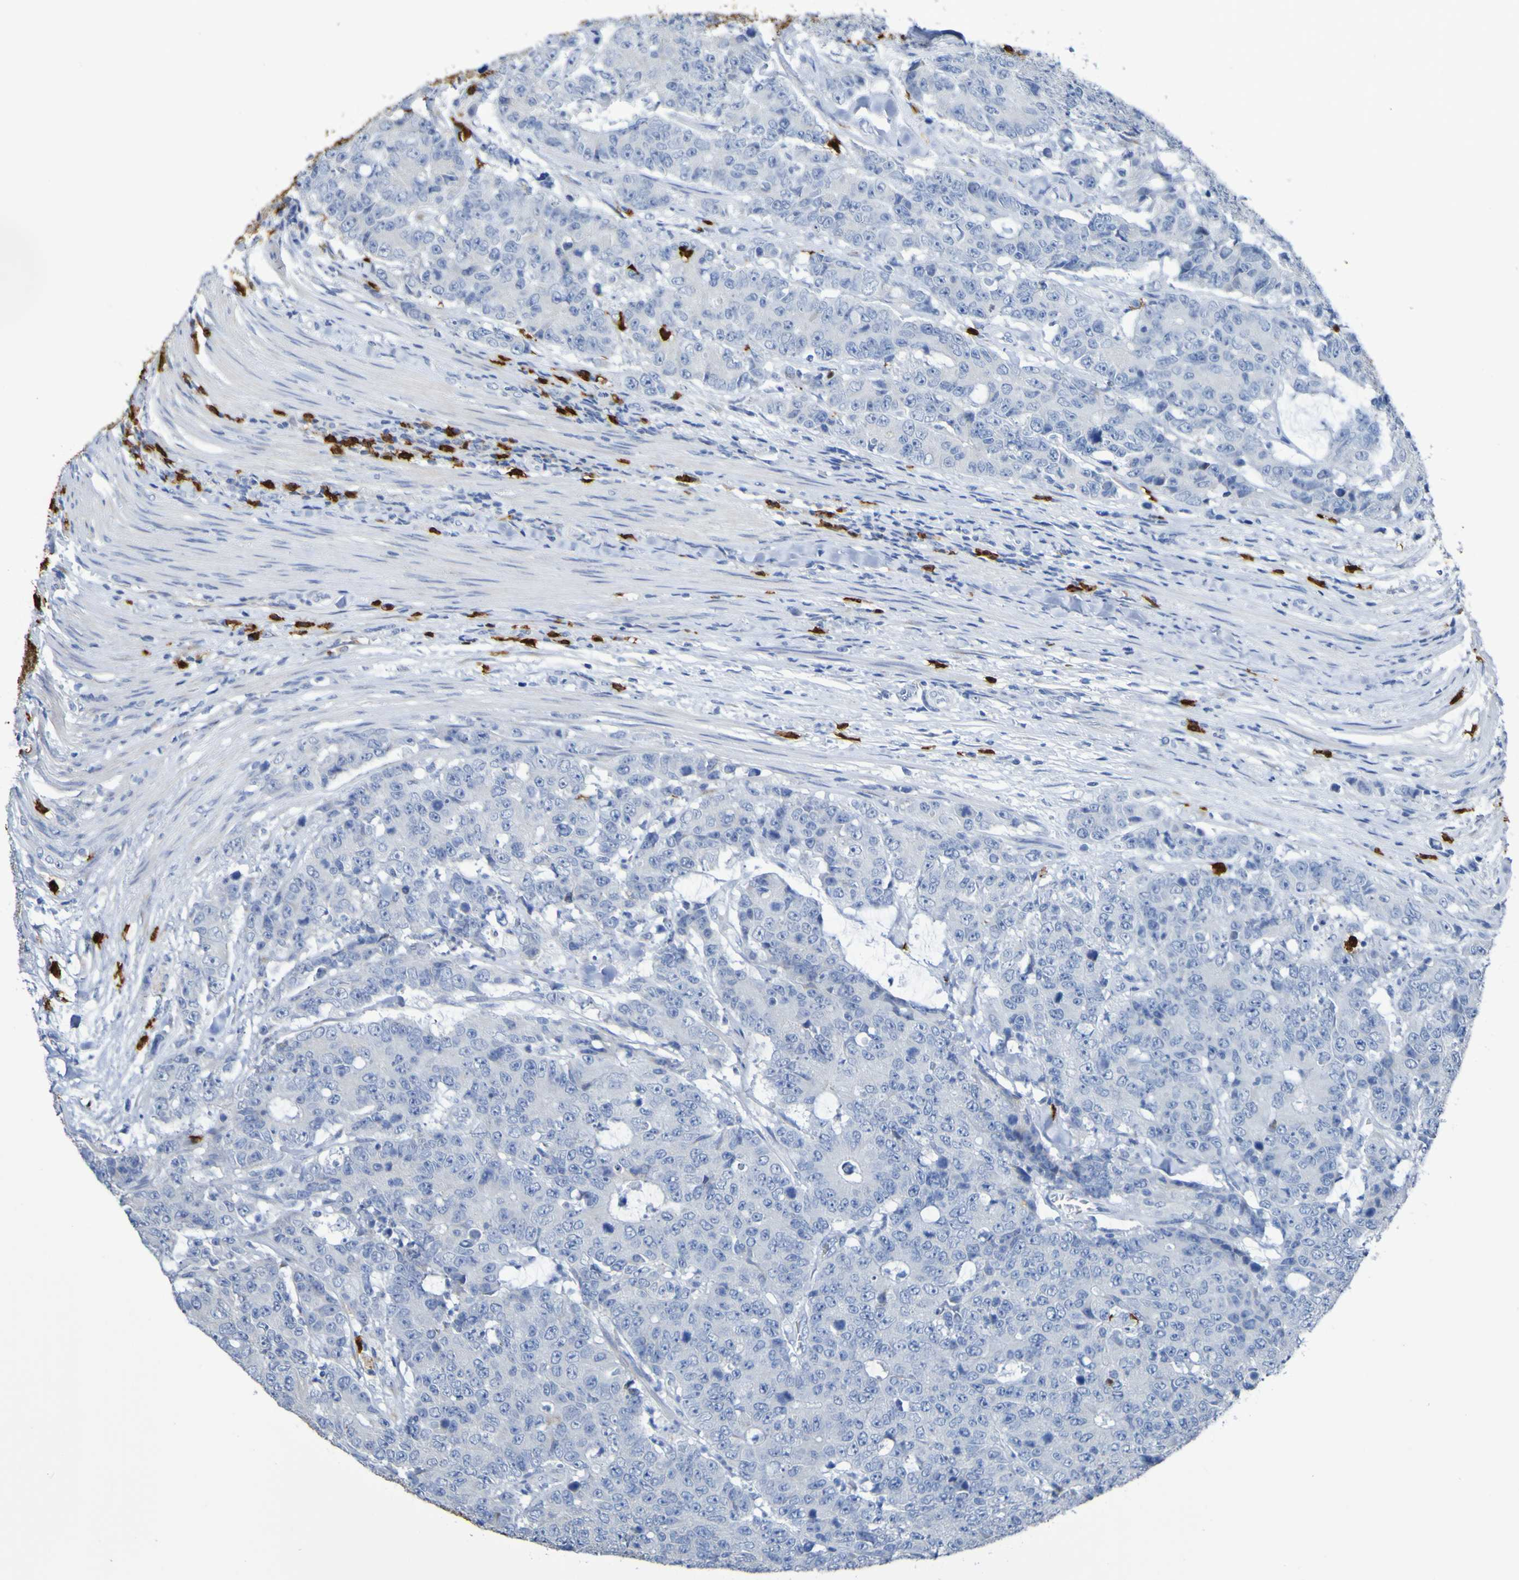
{"staining": {"intensity": "negative", "quantity": "none", "location": "none"}, "tissue": "colorectal cancer", "cell_type": "Tumor cells", "image_type": "cancer", "snomed": [{"axis": "morphology", "description": "Adenocarcinoma, NOS"}, {"axis": "topography", "description": "Colon"}], "caption": "Tumor cells show no significant expression in colorectal adenocarcinoma.", "gene": "C11orf24", "patient": {"sex": "female", "age": 86}}